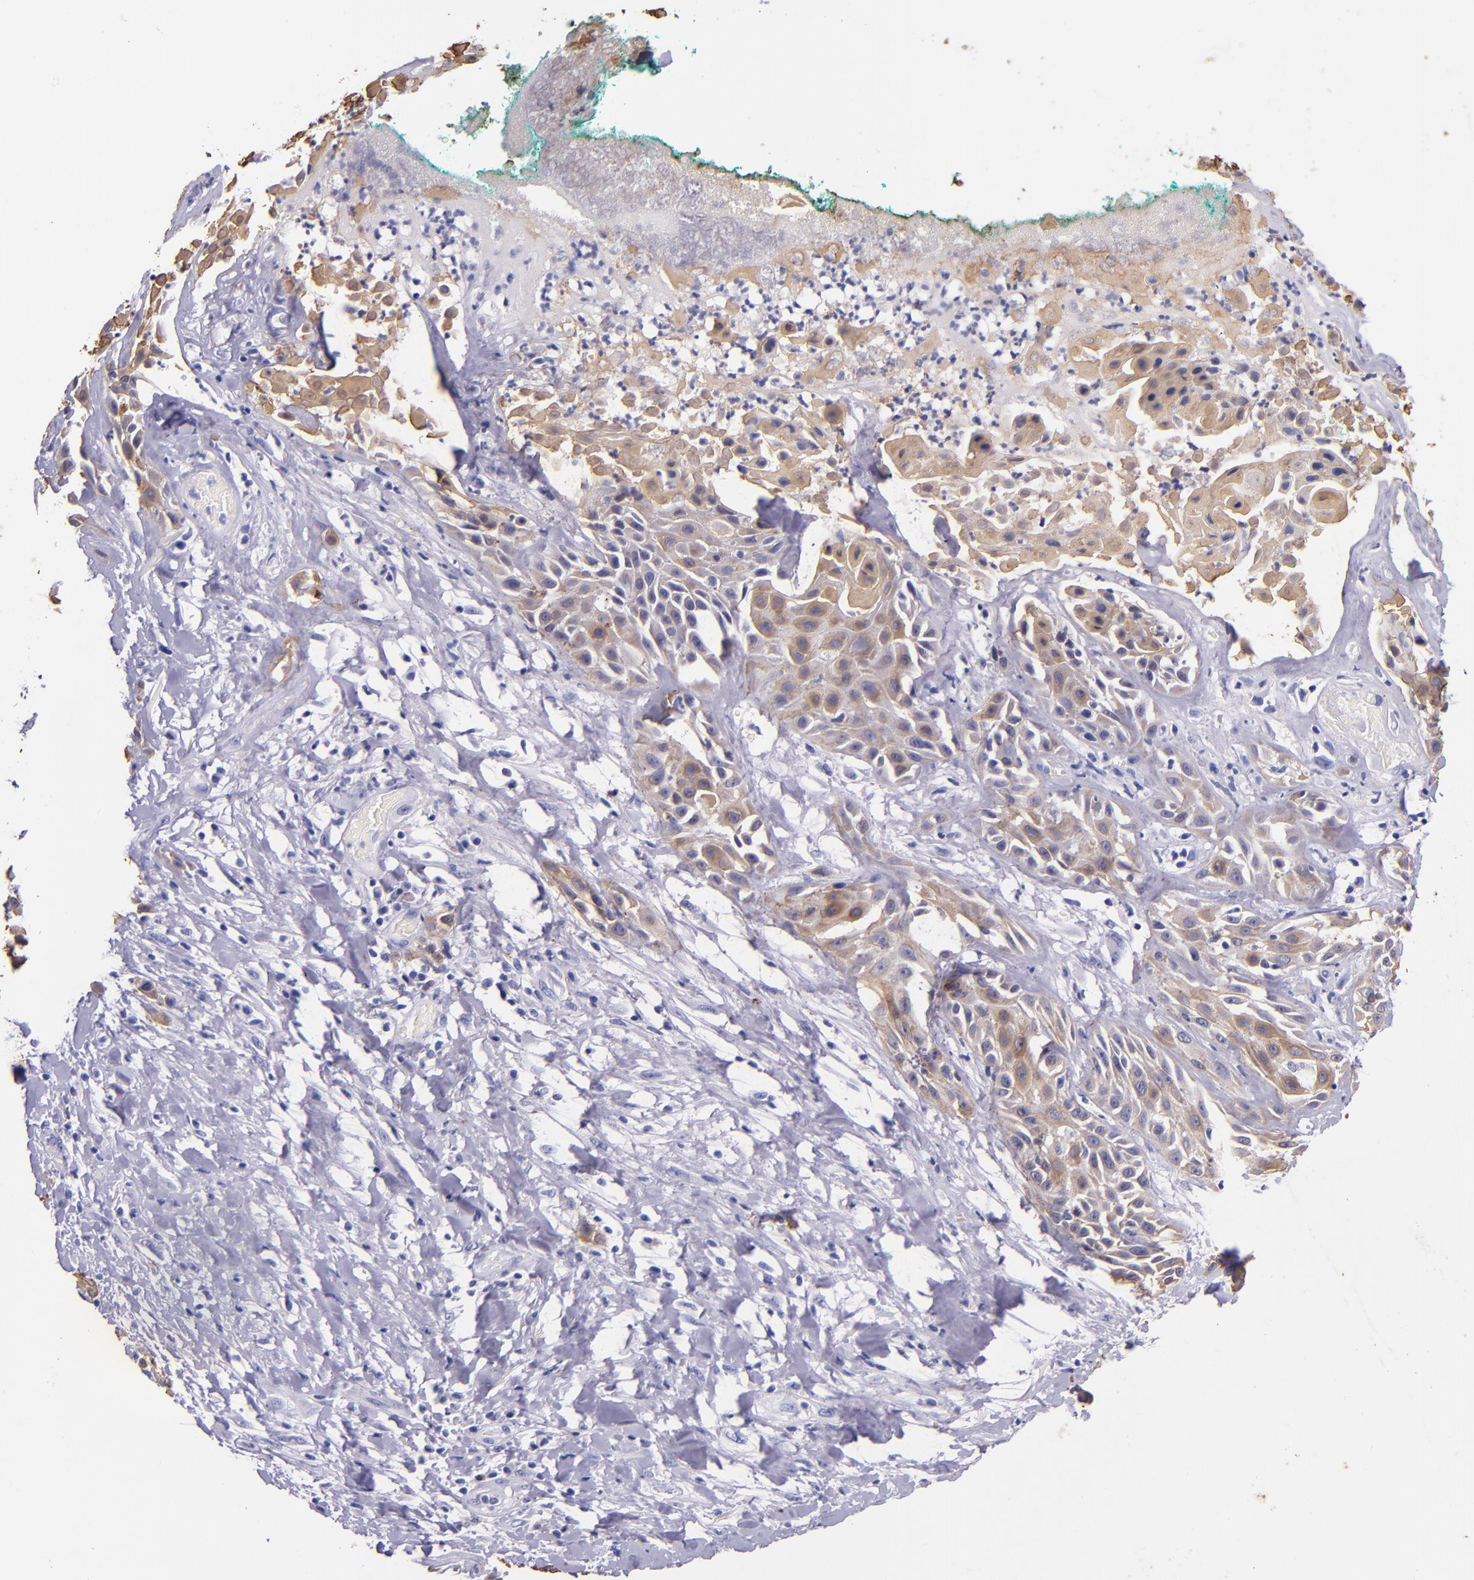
{"staining": {"intensity": "moderate", "quantity": ">75%", "location": "cytoplasmic/membranous"}, "tissue": "skin cancer", "cell_type": "Tumor cells", "image_type": "cancer", "snomed": [{"axis": "morphology", "description": "Squamous cell carcinoma, NOS"}, {"axis": "topography", "description": "Skin"}, {"axis": "topography", "description": "Anal"}], "caption": "Protein analysis of squamous cell carcinoma (skin) tissue exhibits moderate cytoplasmic/membranous expression in about >75% of tumor cells.", "gene": "KRT4", "patient": {"sex": "male", "age": 64}}